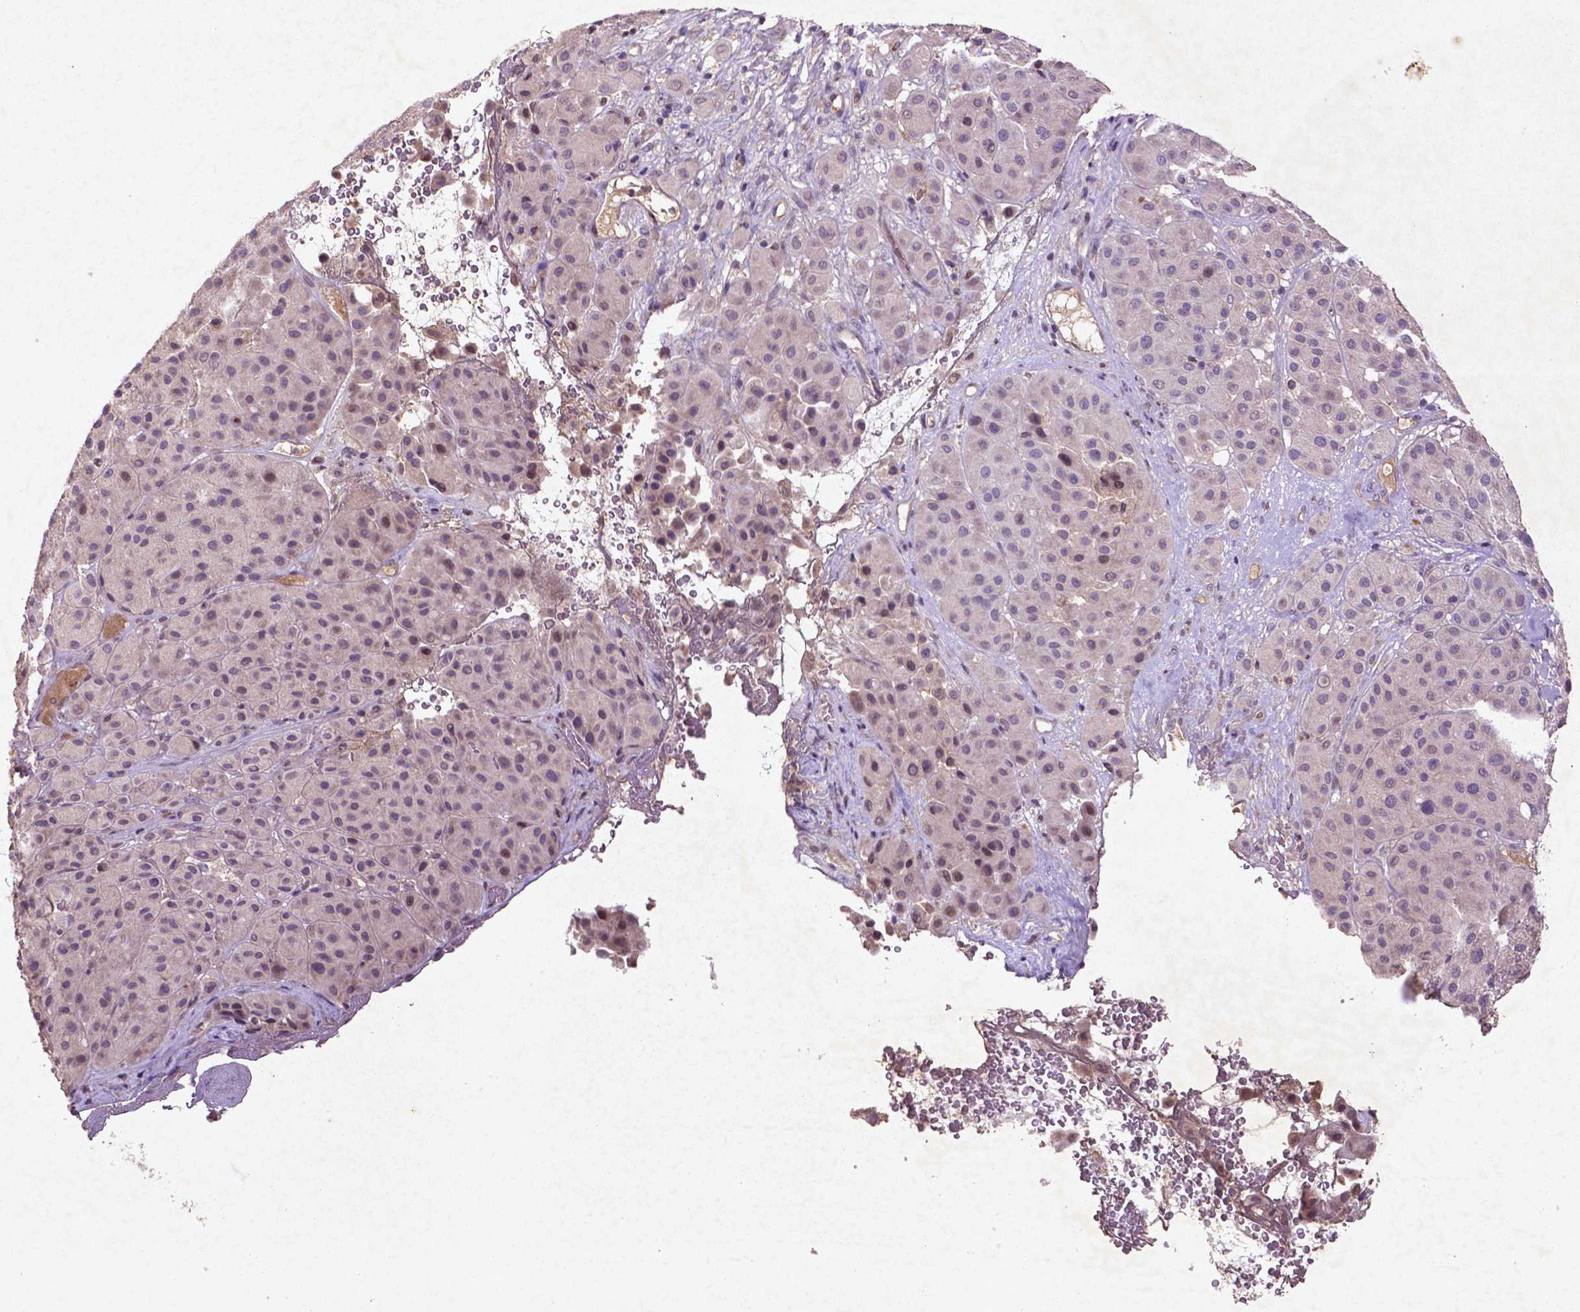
{"staining": {"intensity": "negative", "quantity": "none", "location": "none"}, "tissue": "melanoma", "cell_type": "Tumor cells", "image_type": "cancer", "snomed": [{"axis": "morphology", "description": "Malignant melanoma, Metastatic site"}, {"axis": "topography", "description": "Smooth muscle"}], "caption": "Melanoma was stained to show a protein in brown. There is no significant positivity in tumor cells.", "gene": "COQ2", "patient": {"sex": "male", "age": 41}}